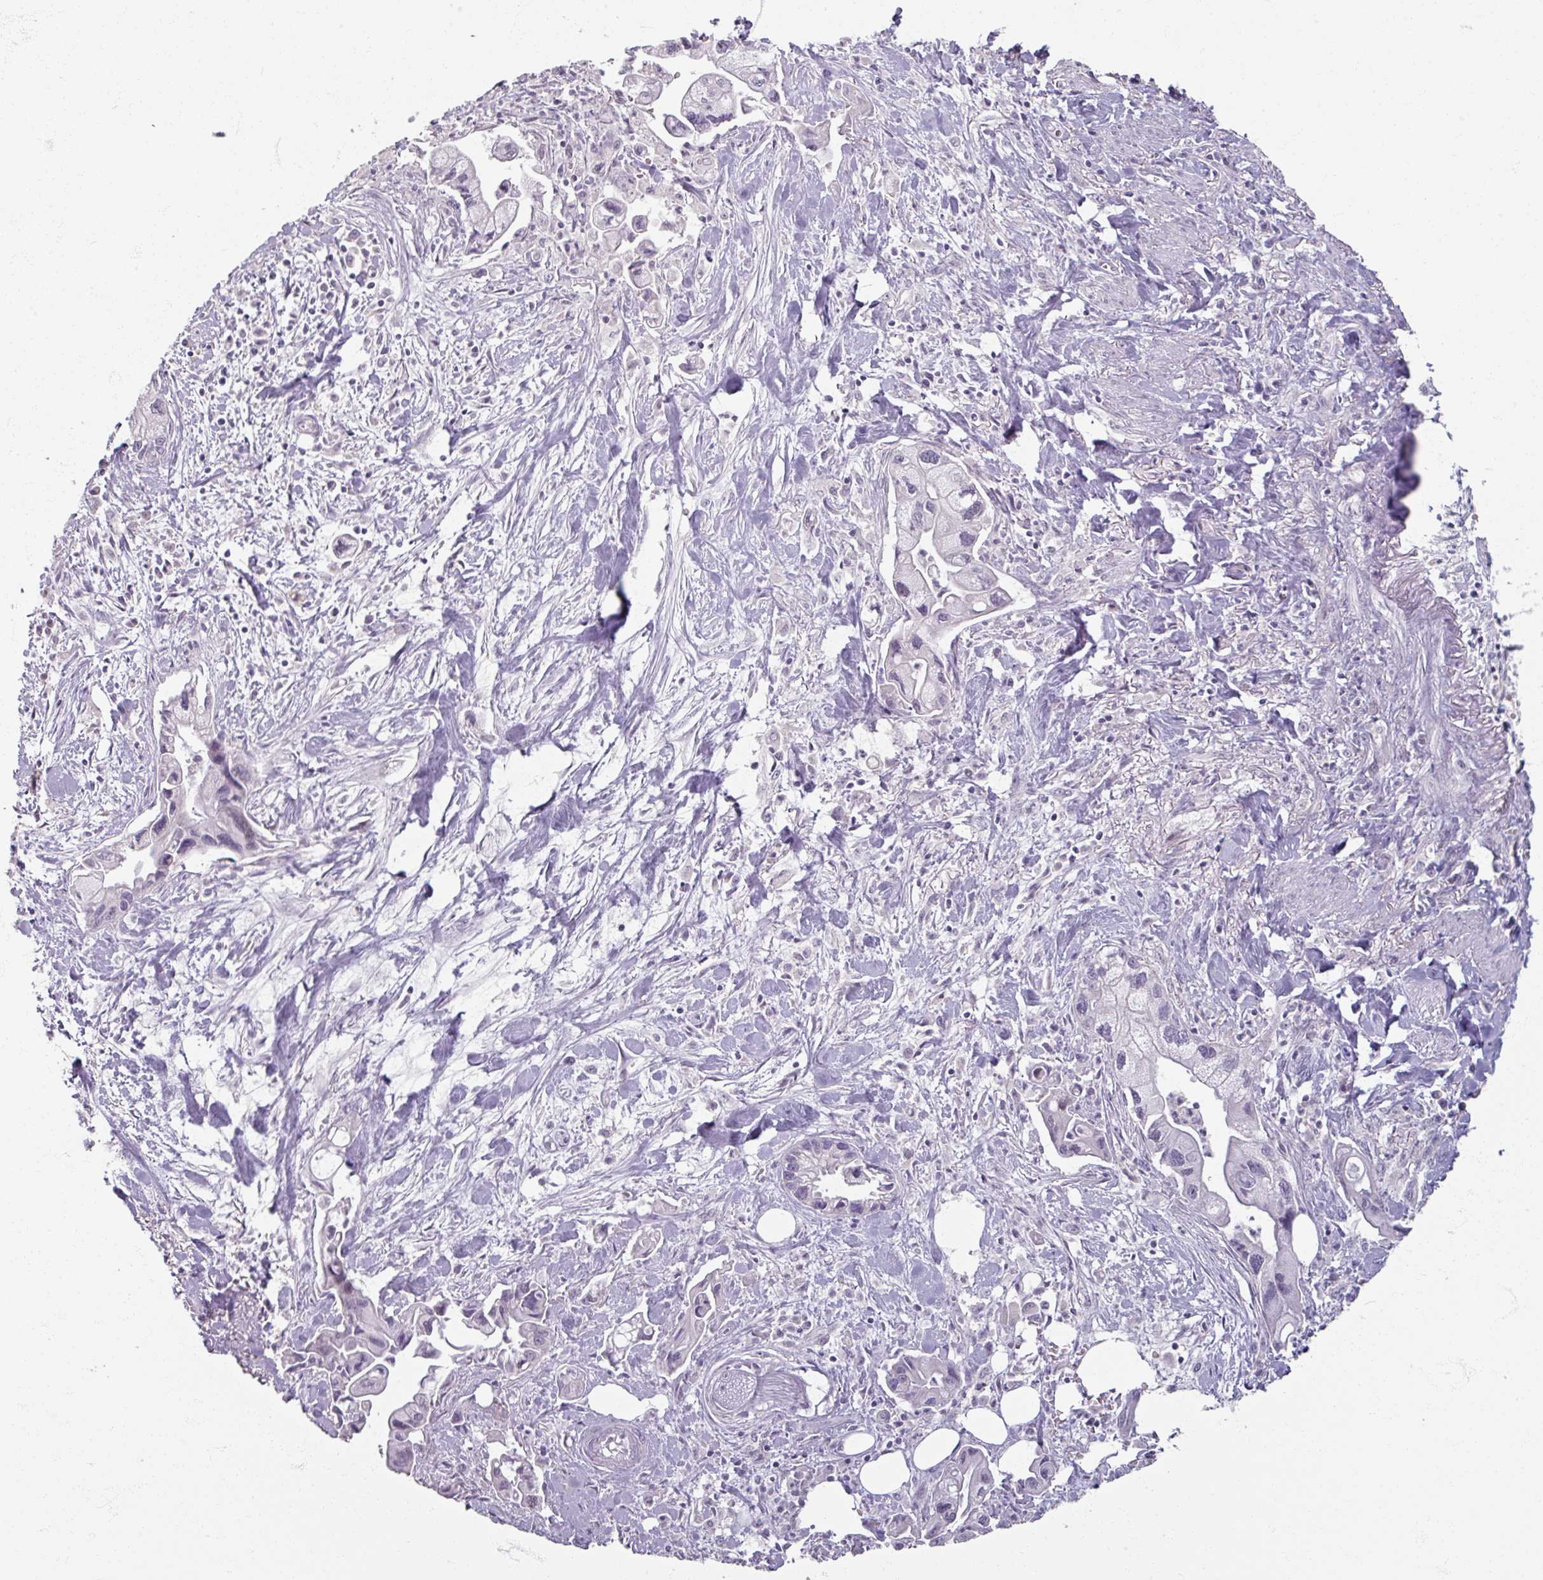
{"staining": {"intensity": "negative", "quantity": "none", "location": "none"}, "tissue": "pancreatic cancer", "cell_type": "Tumor cells", "image_type": "cancer", "snomed": [{"axis": "morphology", "description": "Adenocarcinoma, NOS"}, {"axis": "topography", "description": "Pancreas"}], "caption": "Immunohistochemical staining of pancreatic cancer (adenocarcinoma) demonstrates no significant positivity in tumor cells.", "gene": "SOX11", "patient": {"sex": "male", "age": 61}}